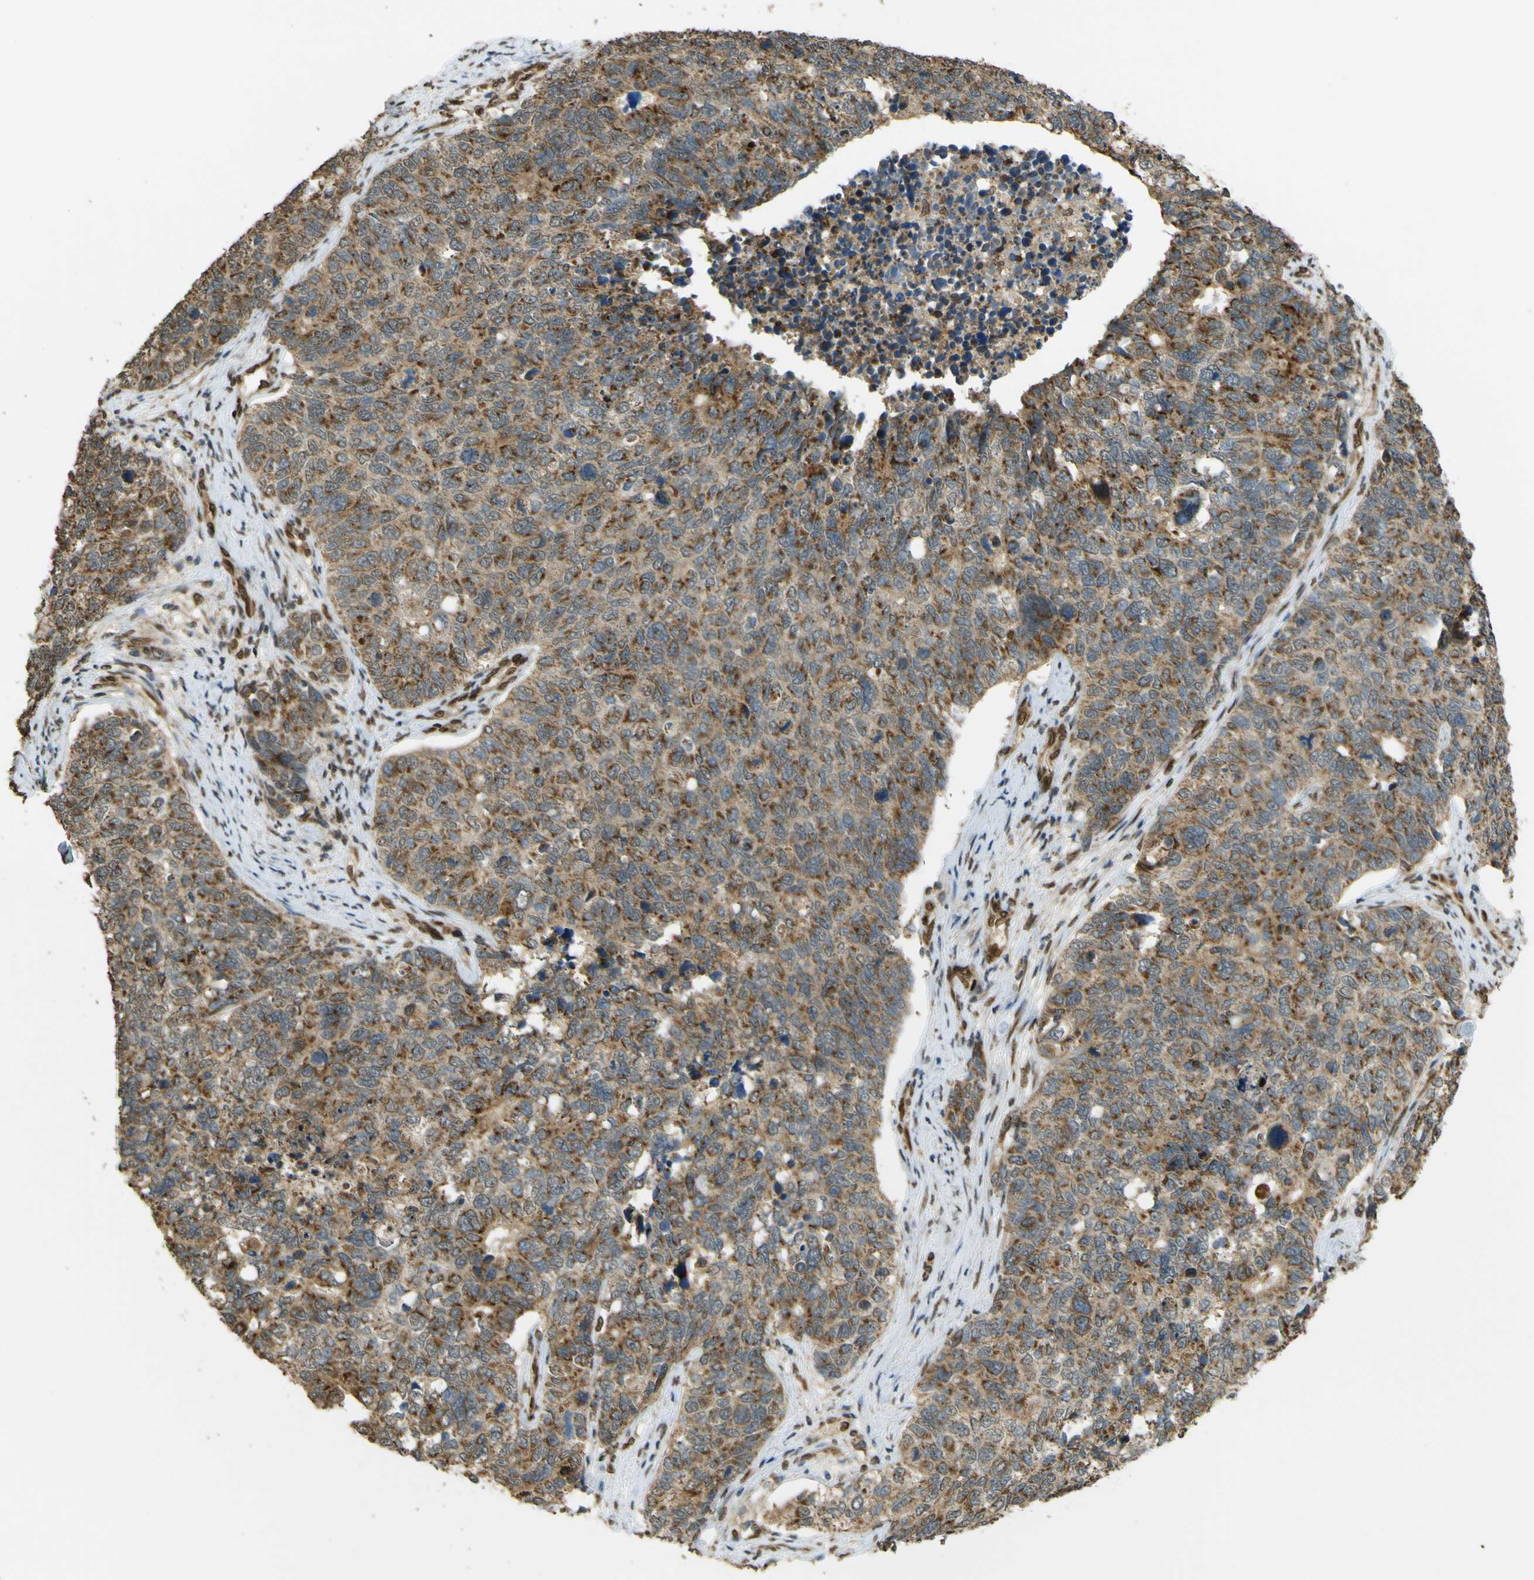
{"staining": {"intensity": "moderate", "quantity": ">75%", "location": "cytoplasmic/membranous"}, "tissue": "cervical cancer", "cell_type": "Tumor cells", "image_type": "cancer", "snomed": [{"axis": "morphology", "description": "Squamous cell carcinoma, NOS"}, {"axis": "topography", "description": "Cervix"}], "caption": "This is an image of IHC staining of cervical cancer, which shows moderate positivity in the cytoplasmic/membranous of tumor cells.", "gene": "GALNT1", "patient": {"sex": "female", "age": 63}}